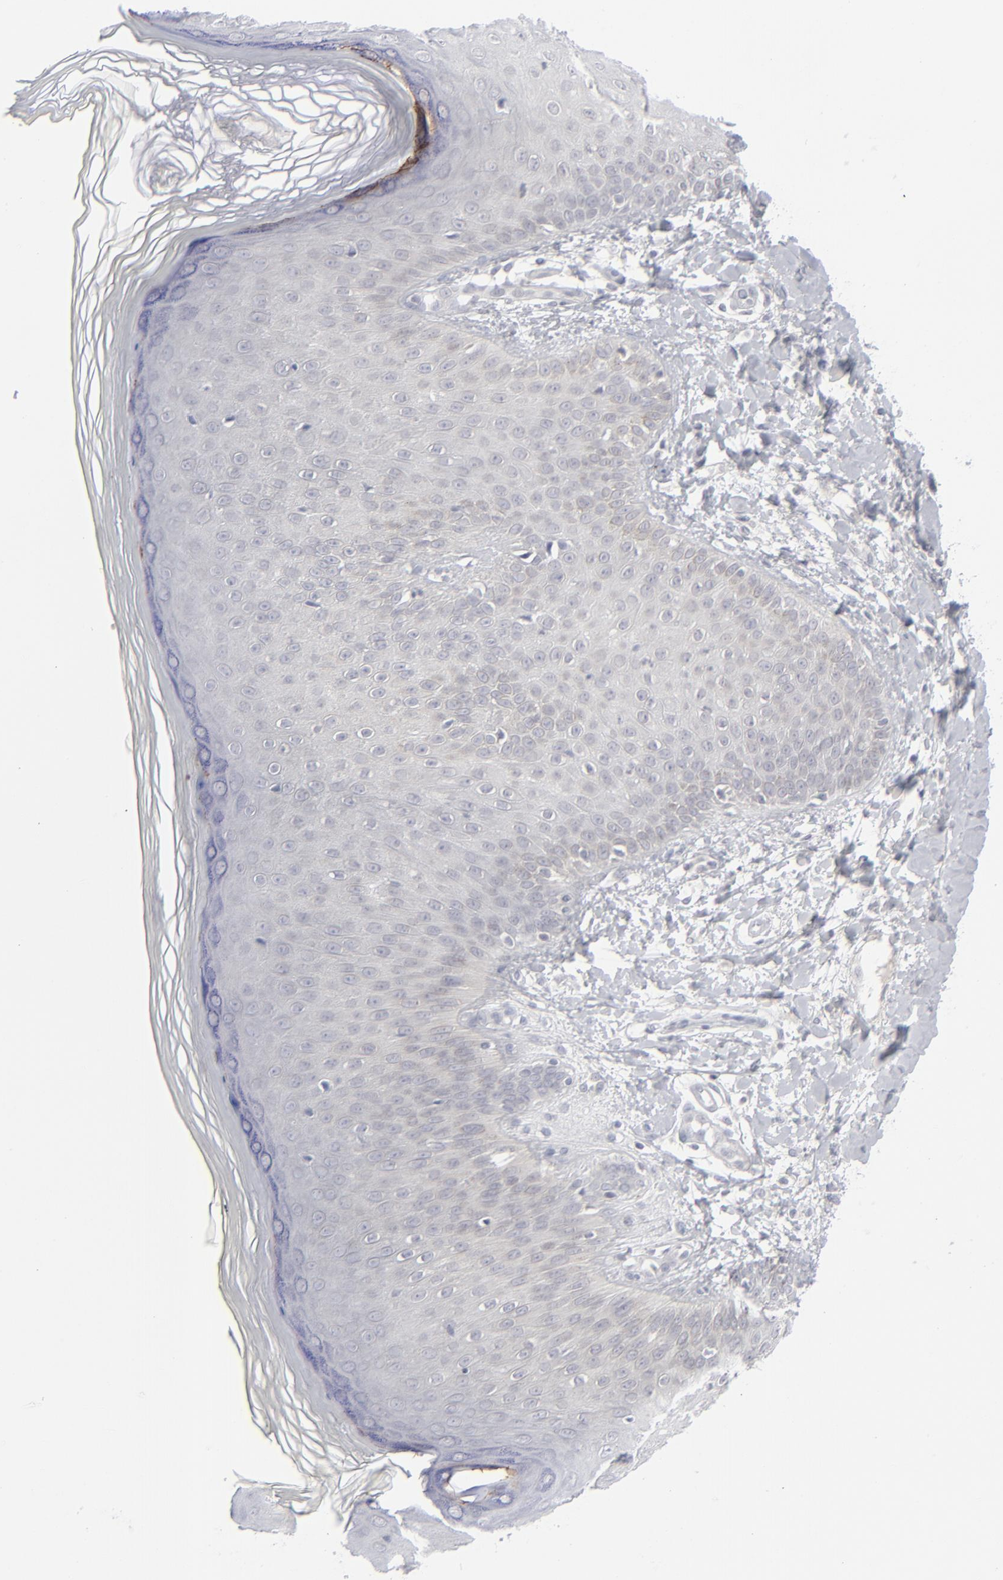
{"staining": {"intensity": "negative", "quantity": "none", "location": "none"}, "tissue": "skin", "cell_type": "Epidermal cells", "image_type": "normal", "snomed": [{"axis": "morphology", "description": "Normal tissue, NOS"}, {"axis": "morphology", "description": "Inflammation, NOS"}, {"axis": "topography", "description": "Soft tissue"}, {"axis": "topography", "description": "Anal"}], "caption": "High magnification brightfield microscopy of benign skin stained with DAB (brown) and counterstained with hematoxylin (blue): epidermal cells show no significant expression.", "gene": "NUP88", "patient": {"sex": "female", "age": 15}}